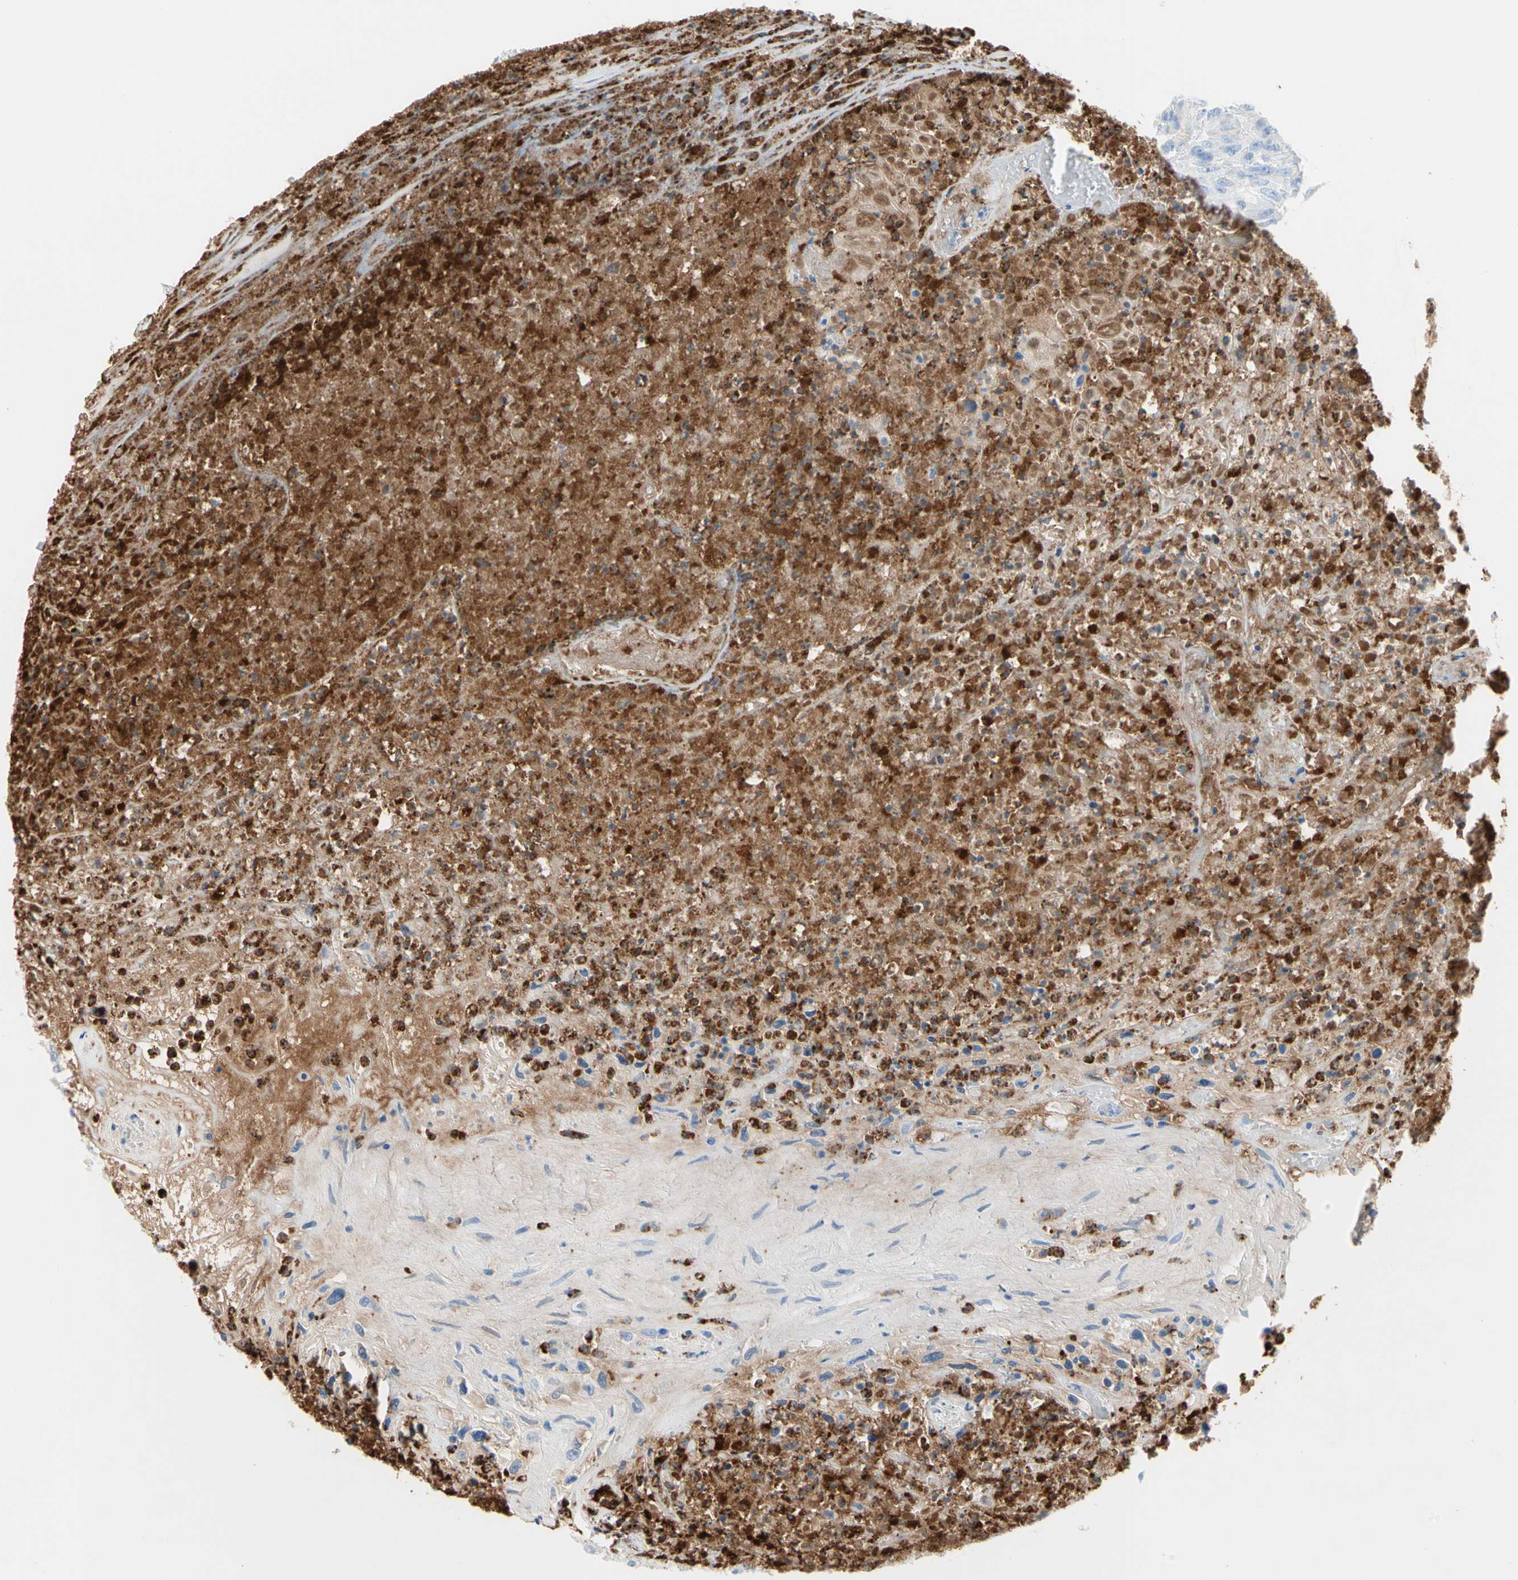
{"staining": {"intensity": "strong", "quantity": "25%-75%", "location": "cytoplasmic/membranous"}, "tissue": "urothelial cancer", "cell_type": "Tumor cells", "image_type": "cancer", "snomed": [{"axis": "morphology", "description": "Urothelial carcinoma, High grade"}, {"axis": "topography", "description": "Urinary bladder"}], "caption": "Protein staining of high-grade urothelial carcinoma tissue exhibits strong cytoplasmic/membranous expression in about 25%-75% of tumor cells.", "gene": "CLEC4A", "patient": {"sex": "male", "age": 66}}